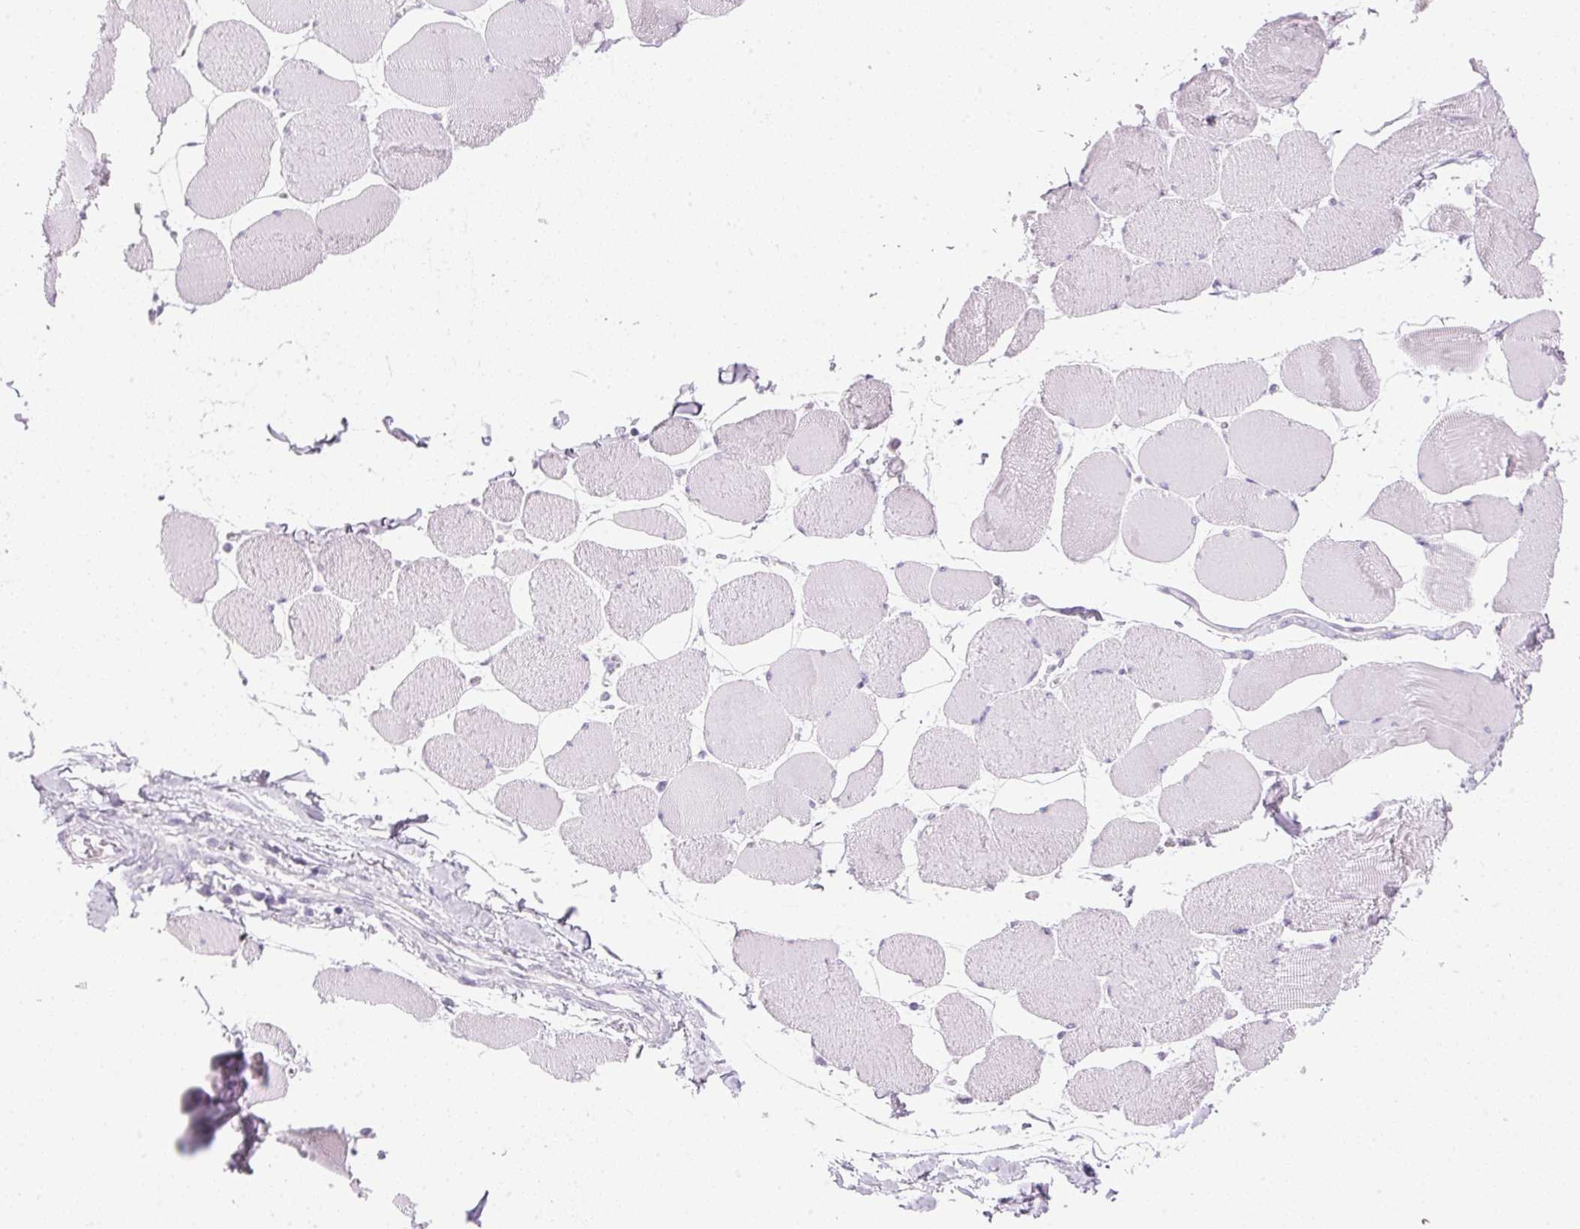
{"staining": {"intensity": "negative", "quantity": "none", "location": "none"}, "tissue": "skeletal muscle", "cell_type": "Myocytes", "image_type": "normal", "snomed": [{"axis": "morphology", "description": "Normal tissue, NOS"}, {"axis": "topography", "description": "Skeletal muscle"}], "caption": "IHC photomicrograph of unremarkable skeletal muscle: human skeletal muscle stained with DAB (3,3'-diaminobenzidine) shows no significant protein expression in myocytes.", "gene": "IGFBP1", "patient": {"sex": "female", "age": 75}}